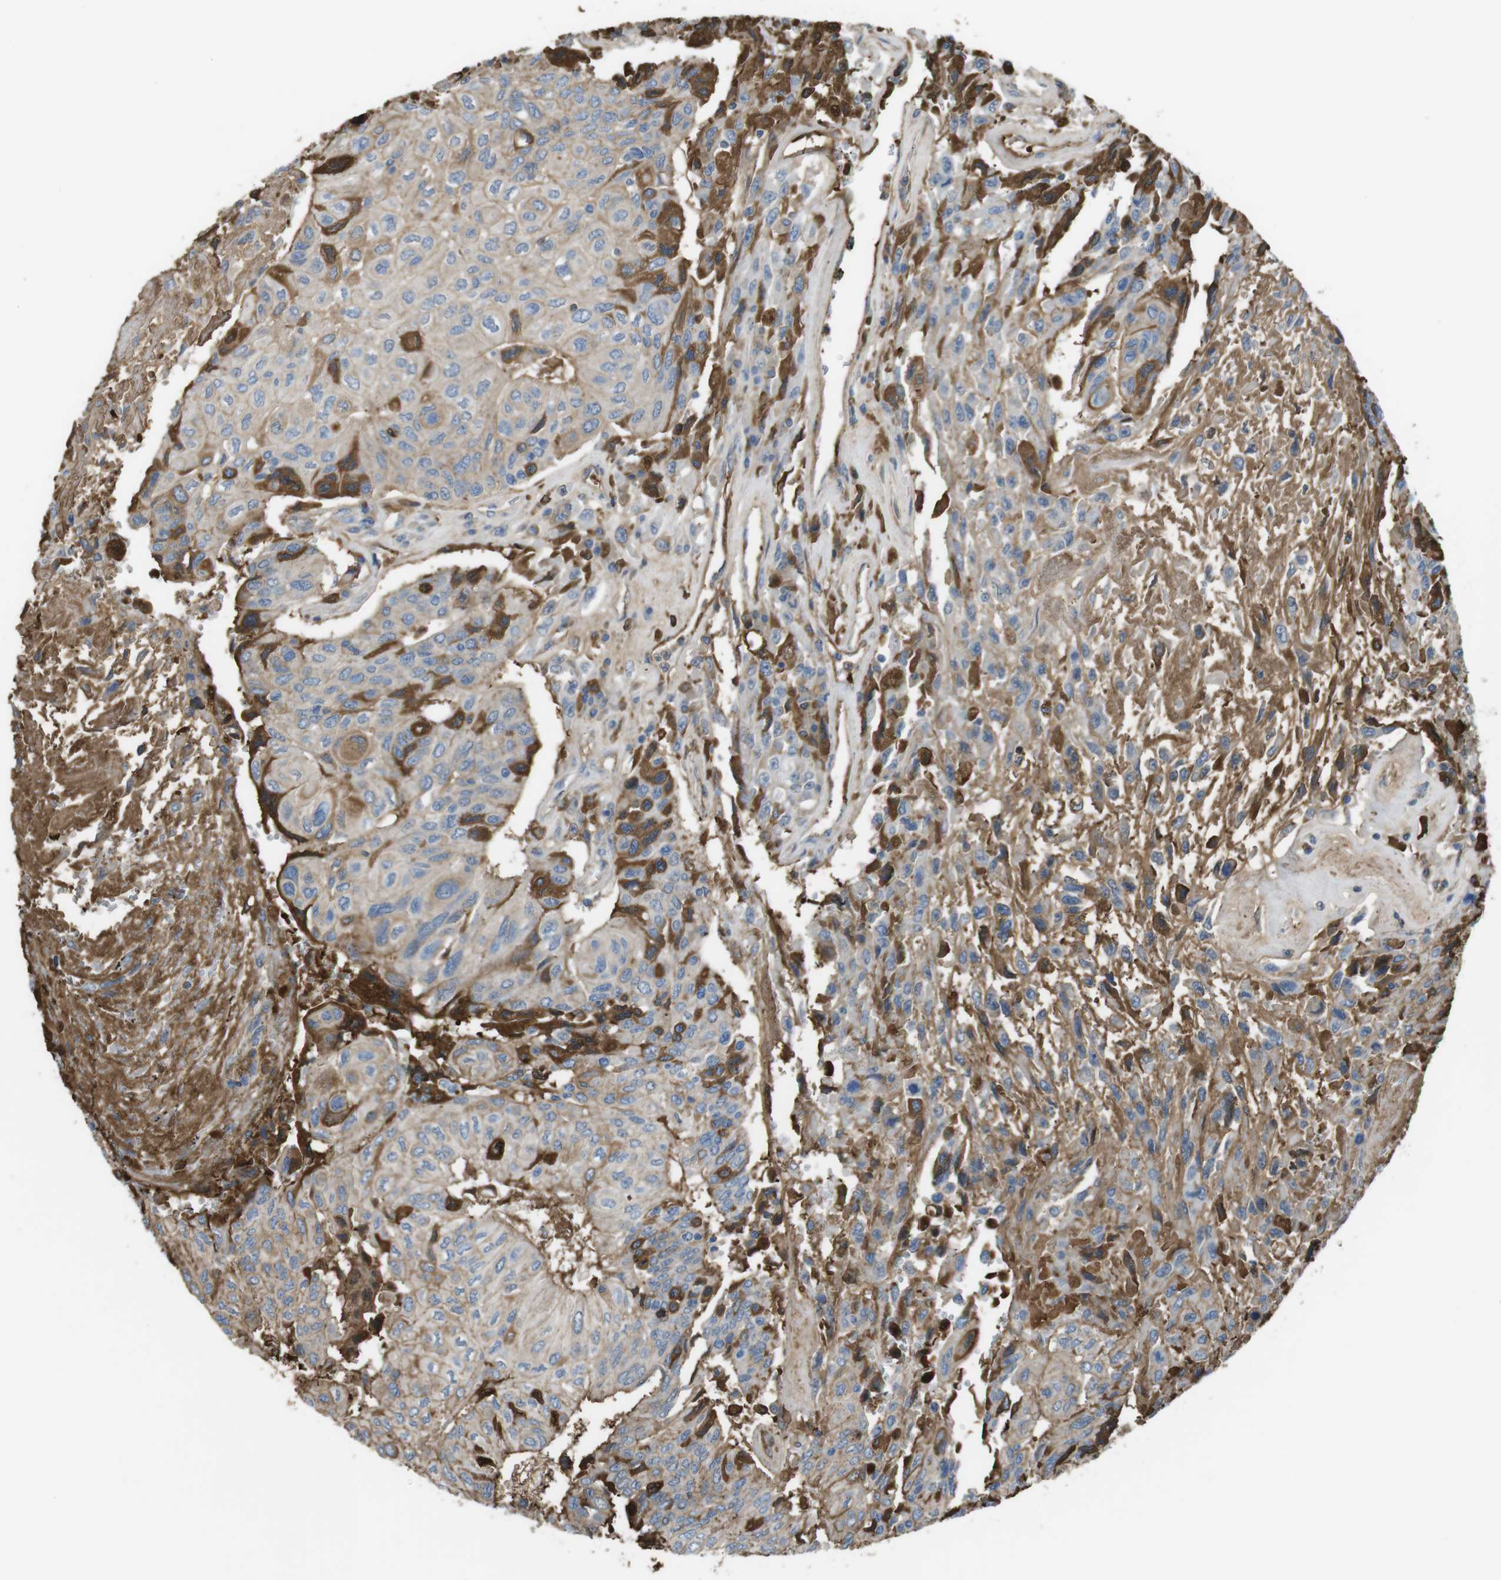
{"staining": {"intensity": "moderate", "quantity": "<25%", "location": "cytoplasmic/membranous"}, "tissue": "urothelial cancer", "cell_type": "Tumor cells", "image_type": "cancer", "snomed": [{"axis": "morphology", "description": "Urothelial carcinoma, High grade"}, {"axis": "topography", "description": "Urinary bladder"}], "caption": "A high-resolution histopathology image shows IHC staining of high-grade urothelial carcinoma, which displays moderate cytoplasmic/membranous positivity in approximately <25% of tumor cells.", "gene": "LTBP4", "patient": {"sex": "female", "age": 85}}